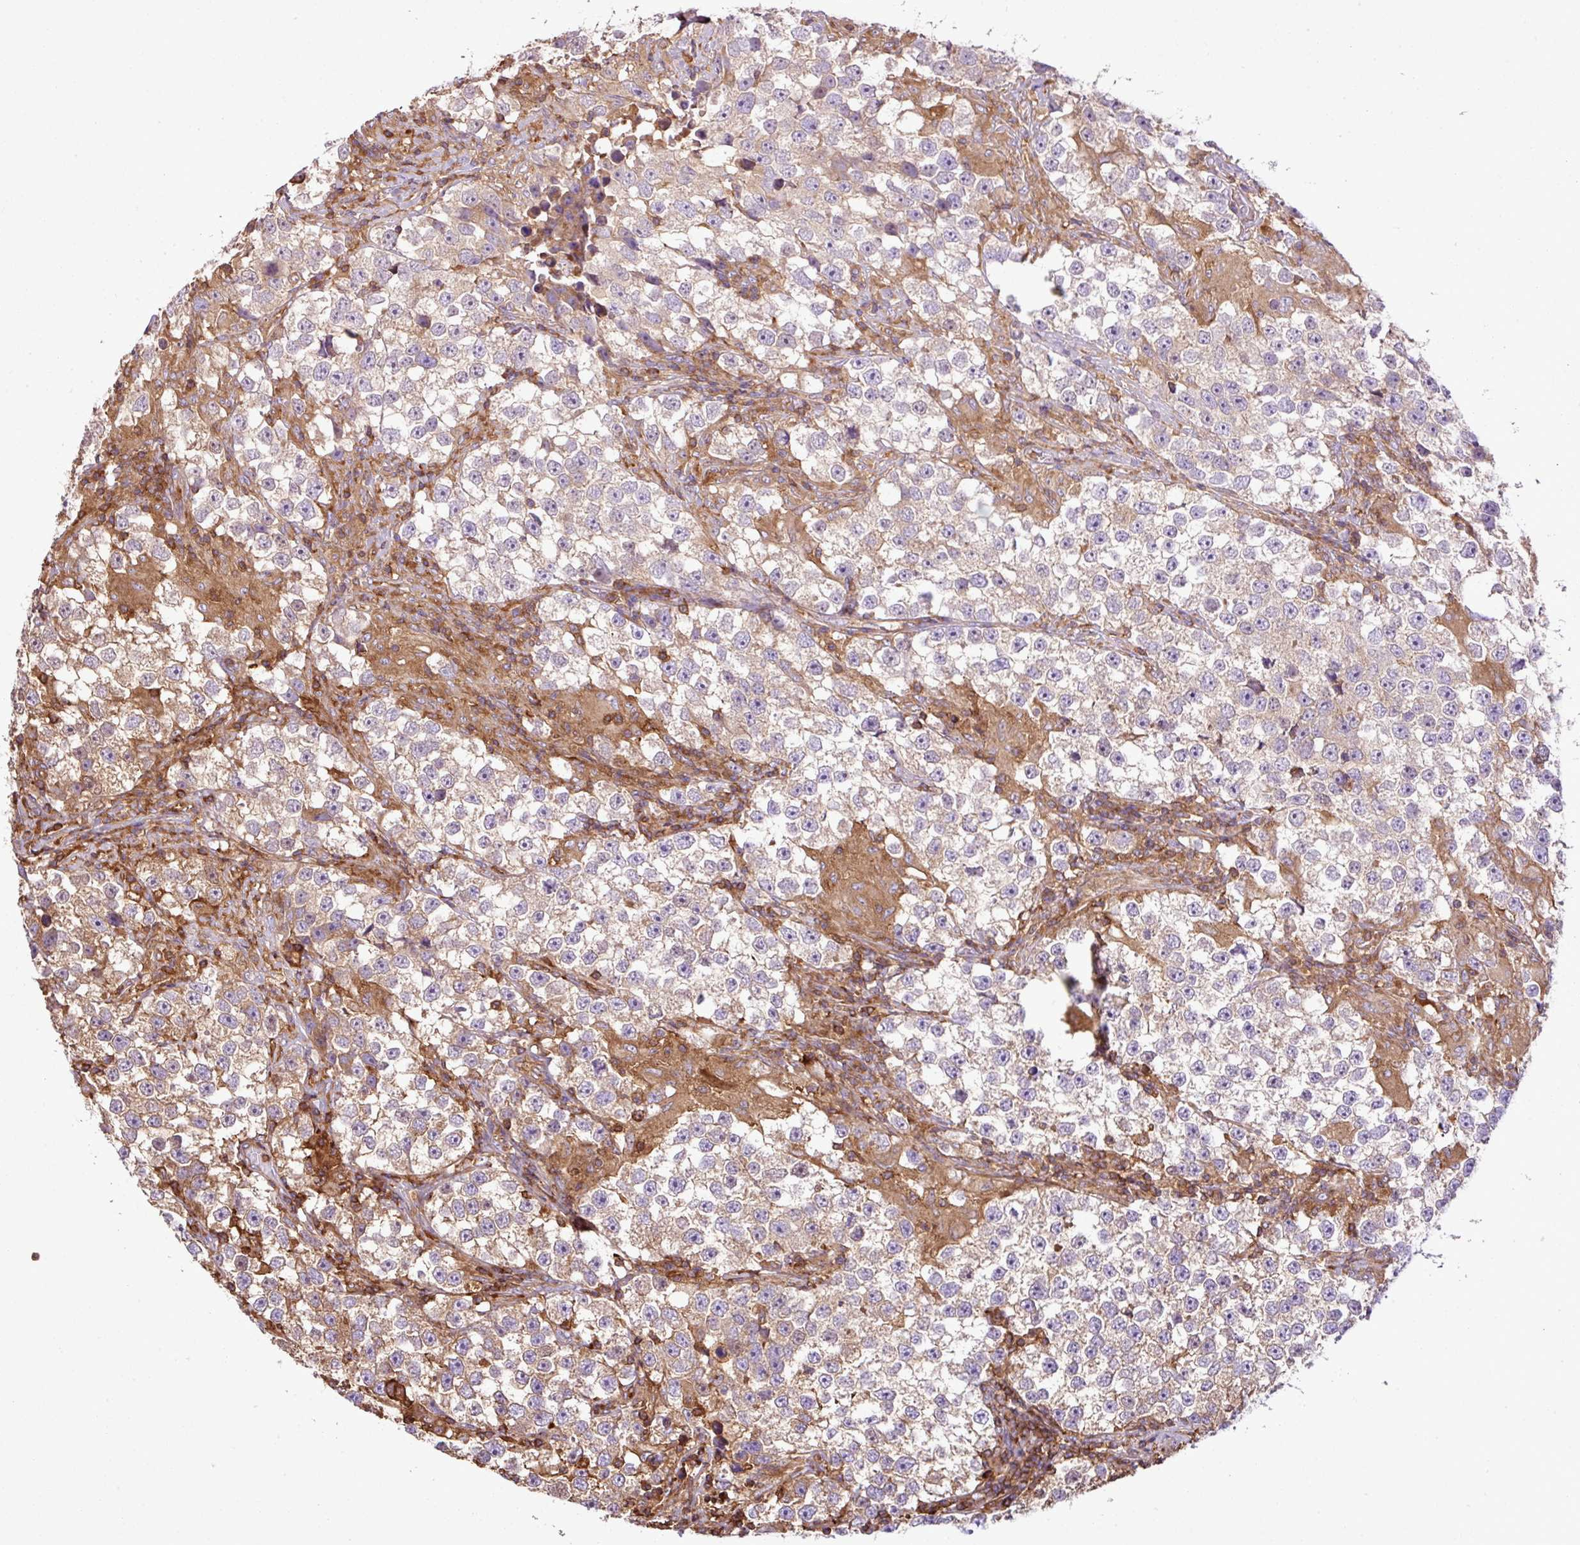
{"staining": {"intensity": "weak", "quantity": "25%-75%", "location": "cytoplasmic/membranous"}, "tissue": "testis cancer", "cell_type": "Tumor cells", "image_type": "cancer", "snomed": [{"axis": "morphology", "description": "Seminoma, NOS"}, {"axis": "topography", "description": "Testis"}], "caption": "Seminoma (testis) tissue reveals weak cytoplasmic/membranous staining in approximately 25%-75% of tumor cells", "gene": "PGAP6", "patient": {"sex": "male", "age": 46}}